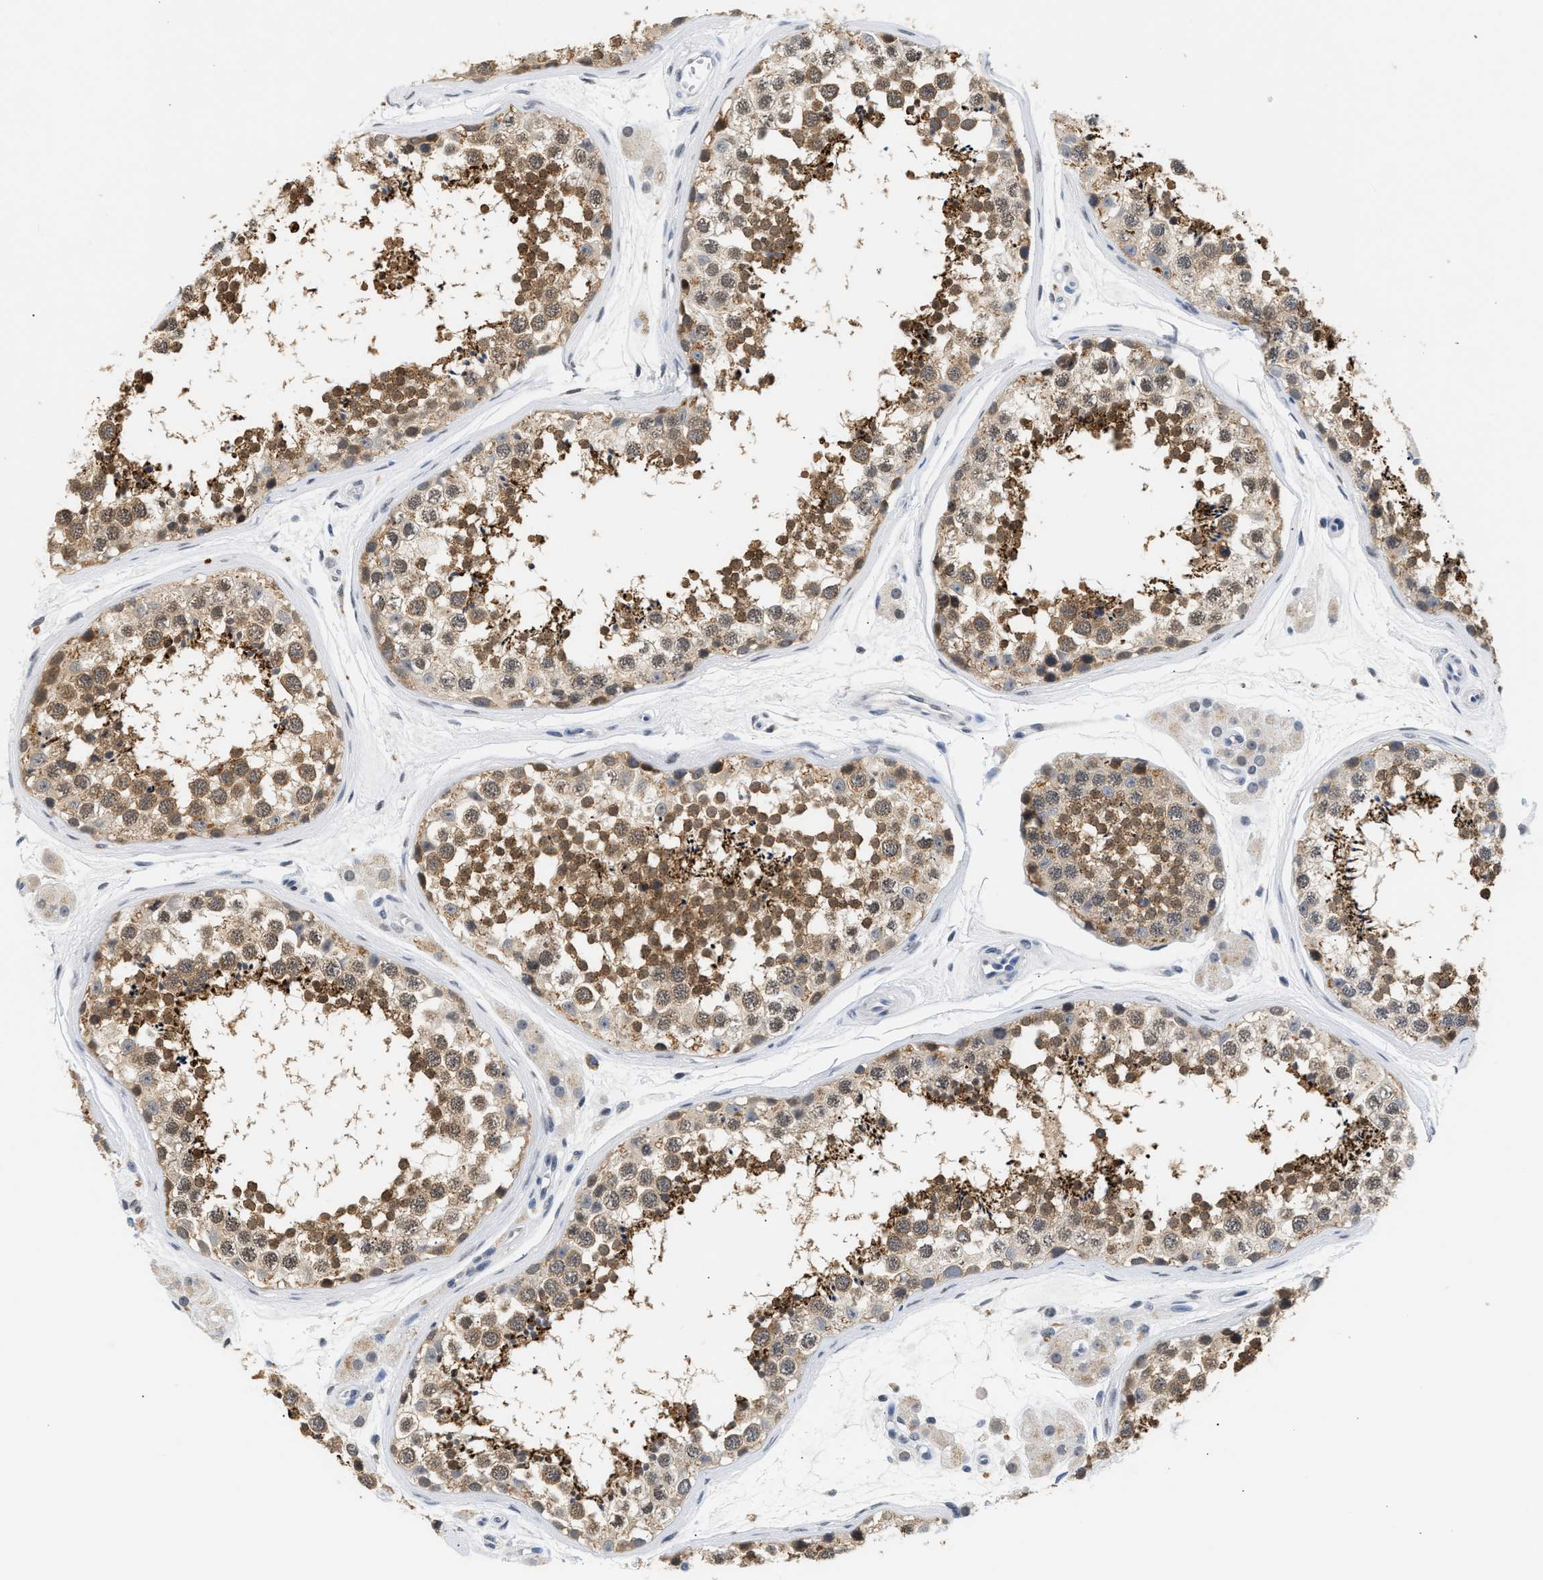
{"staining": {"intensity": "moderate", "quantity": ">75%", "location": "cytoplasmic/membranous"}, "tissue": "testis", "cell_type": "Cells in seminiferous ducts", "image_type": "normal", "snomed": [{"axis": "morphology", "description": "Normal tissue, NOS"}, {"axis": "topography", "description": "Testis"}], "caption": "This histopathology image shows immunohistochemistry (IHC) staining of benign human testis, with medium moderate cytoplasmic/membranous expression in approximately >75% of cells in seminiferous ducts.", "gene": "PPM1L", "patient": {"sex": "male", "age": 56}}